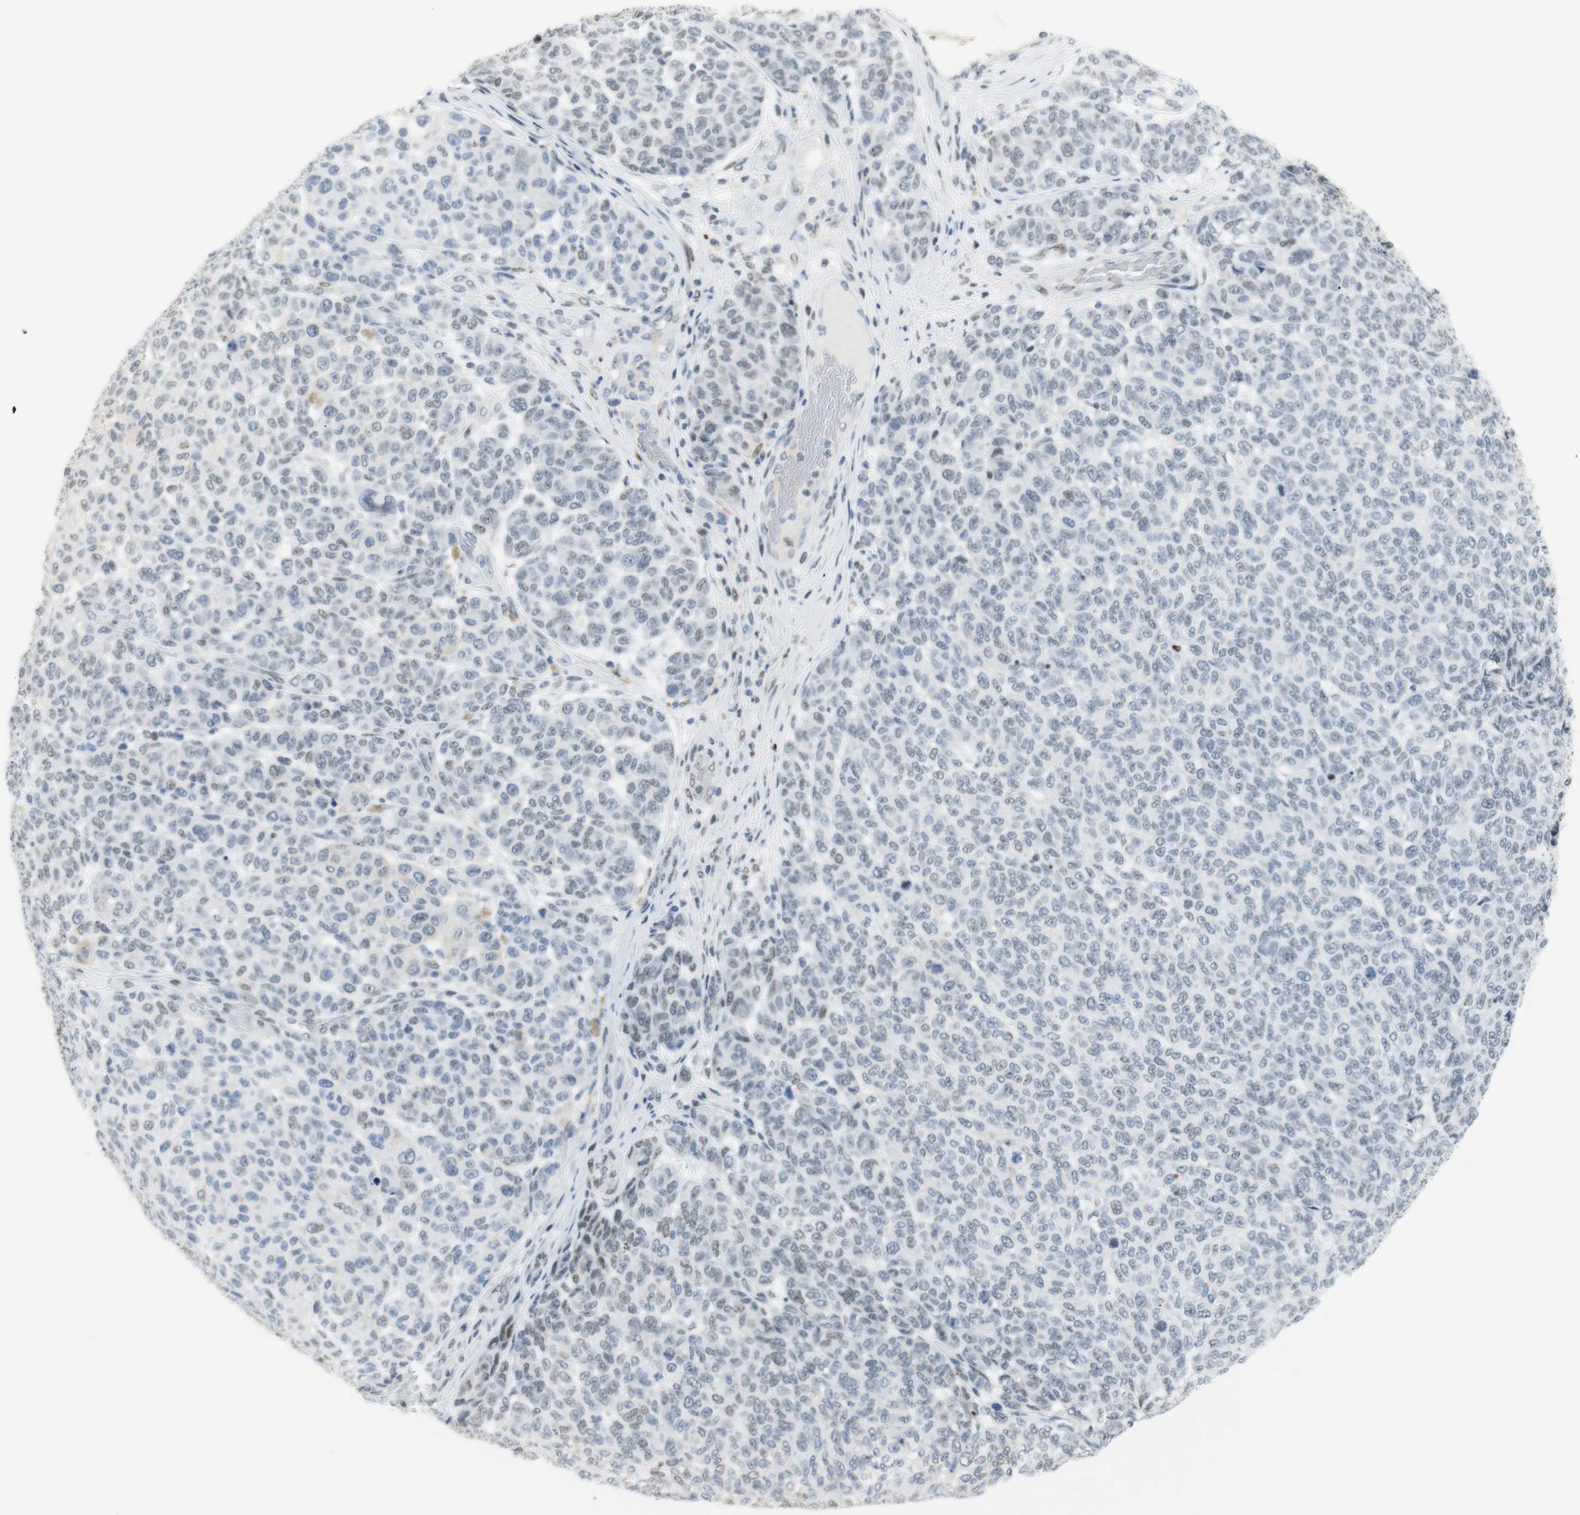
{"staining": {"intensity": "weak", "quantity": "<25%", "location": "nuclear"}, "tissue": "melanoma", "cell_type": "Tumor cells", "image_type": "cancer", "snomed": [{"axis": "morphology", "description": "Malignant melanoma, NOS"}, {"axis": "topography", "description": "Skin"}], "caption": "Immunohistochemistry micrograph of melanoma stained for a protein (brown), which shows no staining in tumor cells.", "gene": "BMI1", "patient": {"sex": "male", "age": 59}}